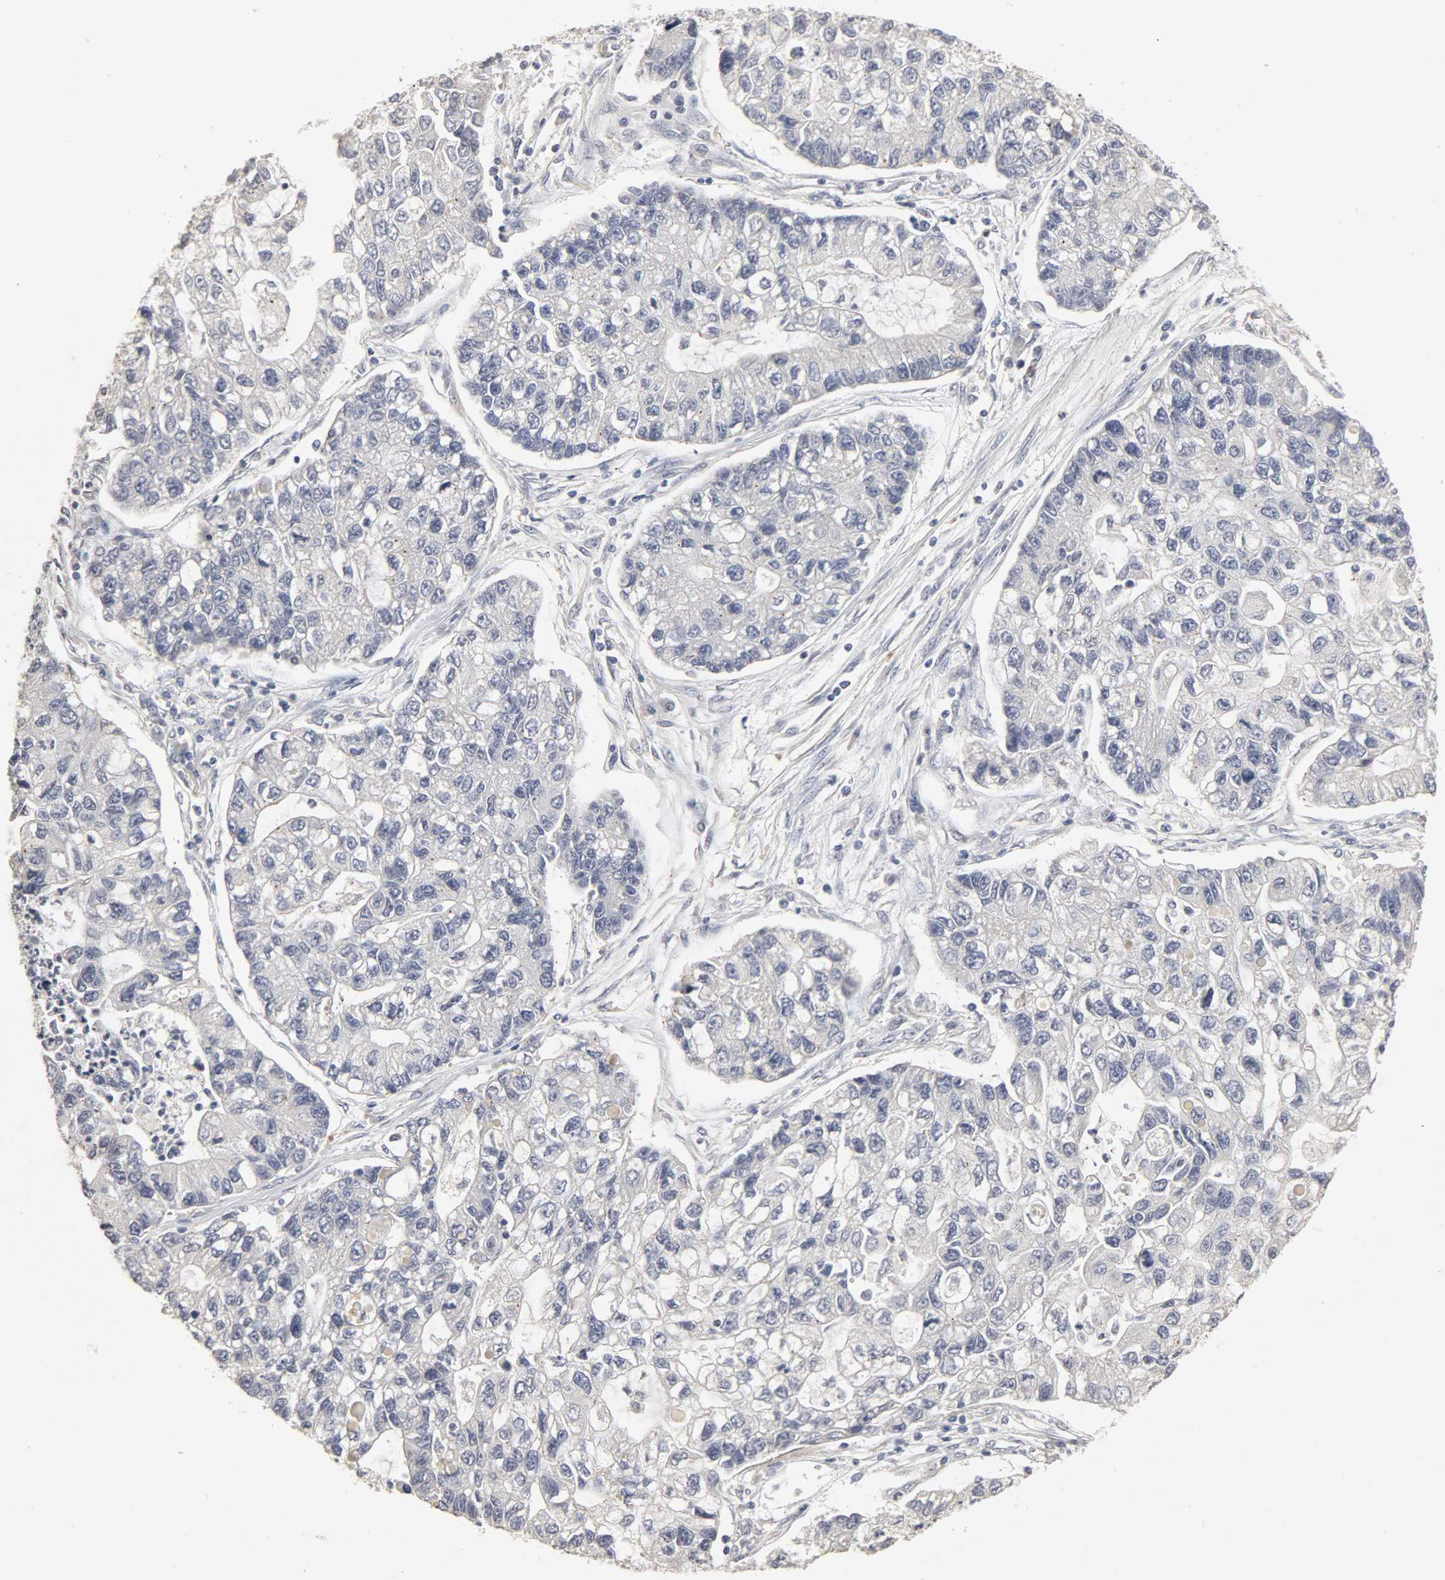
{"staining": {"intensity": "negative", "quantity": "none", "location": "none"}, "tissue": "lung cancer", "cell_type": "Tumor cells", "image_type": "cancer", "snomed": [{"axis": "morphology", "description": "Adenocarcinoma, NOS"}, {"axis": "topography", "description": "Lung"}], "caption": "Immunohistochemical staining of human lung cancer (adenocarcinoma) exhibits no significant staining in tumor cells. Brightfield microscopy of immunohistochemistry (IHC) stained with DAB (brown) and hematoxylin (blue), captured at high magnification.", "gene": "SLC10A2", "patient": {"sex": "female", "age": 51}}